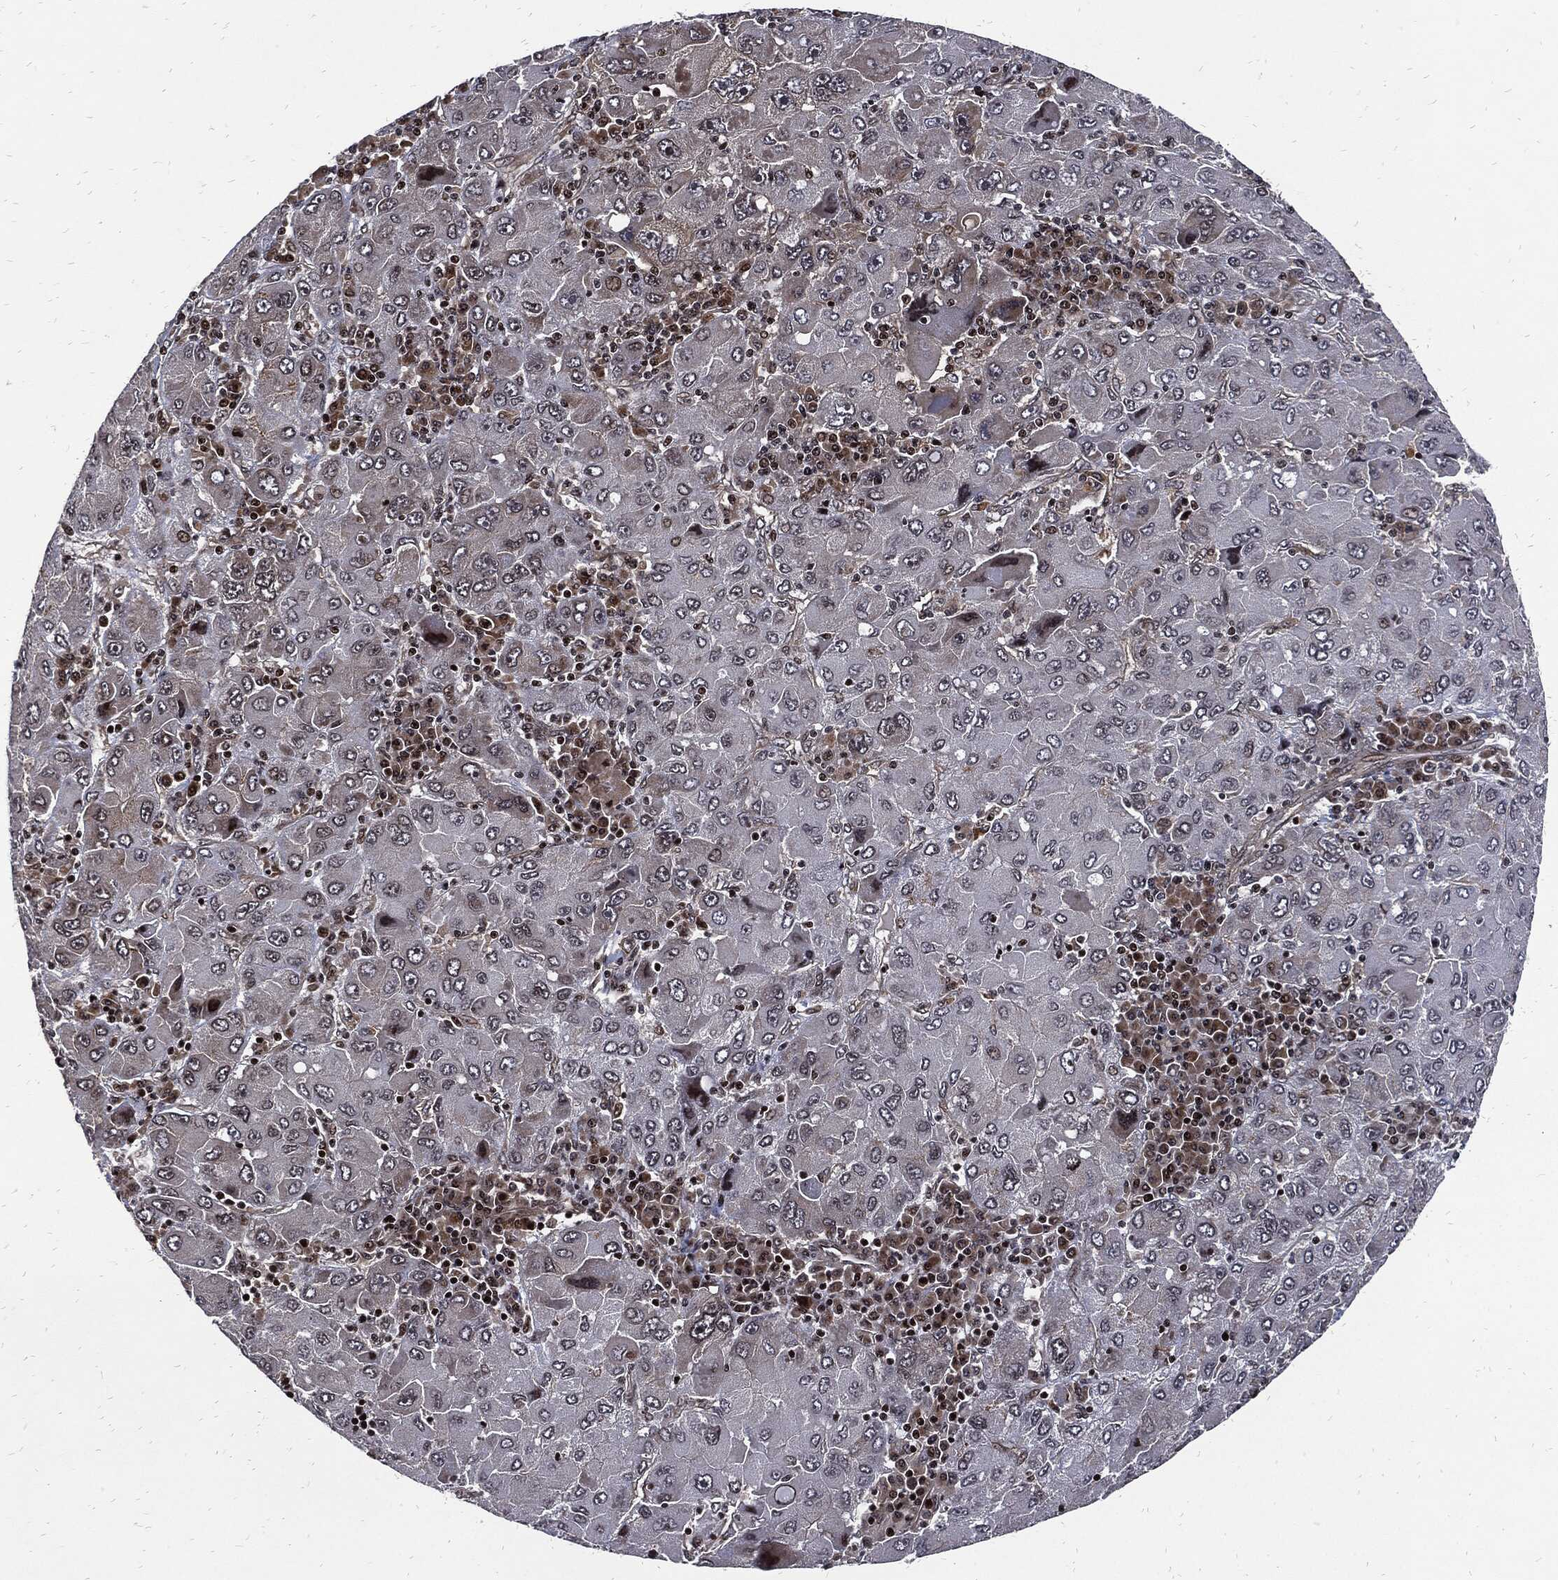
{"staining": {"intensity": "negative", "quantity": "none", "location": "none"}, "tissue": "liver cancer", "cell_type": "Tumor cells", "image_type": "cancer", "snomed": [{"axis": "morphology", "description": "Carcinoma, Hepatocellular, NOS"}, {"axis": "topography", "description": "Liver"}], "caption": "An immunohistochemistry histopathology image of liver cancer is shown. There is no staining in tumor cells of liver cancer.", "gene": "ZNF775", "patient": {"sex": "male", "age": 75}}